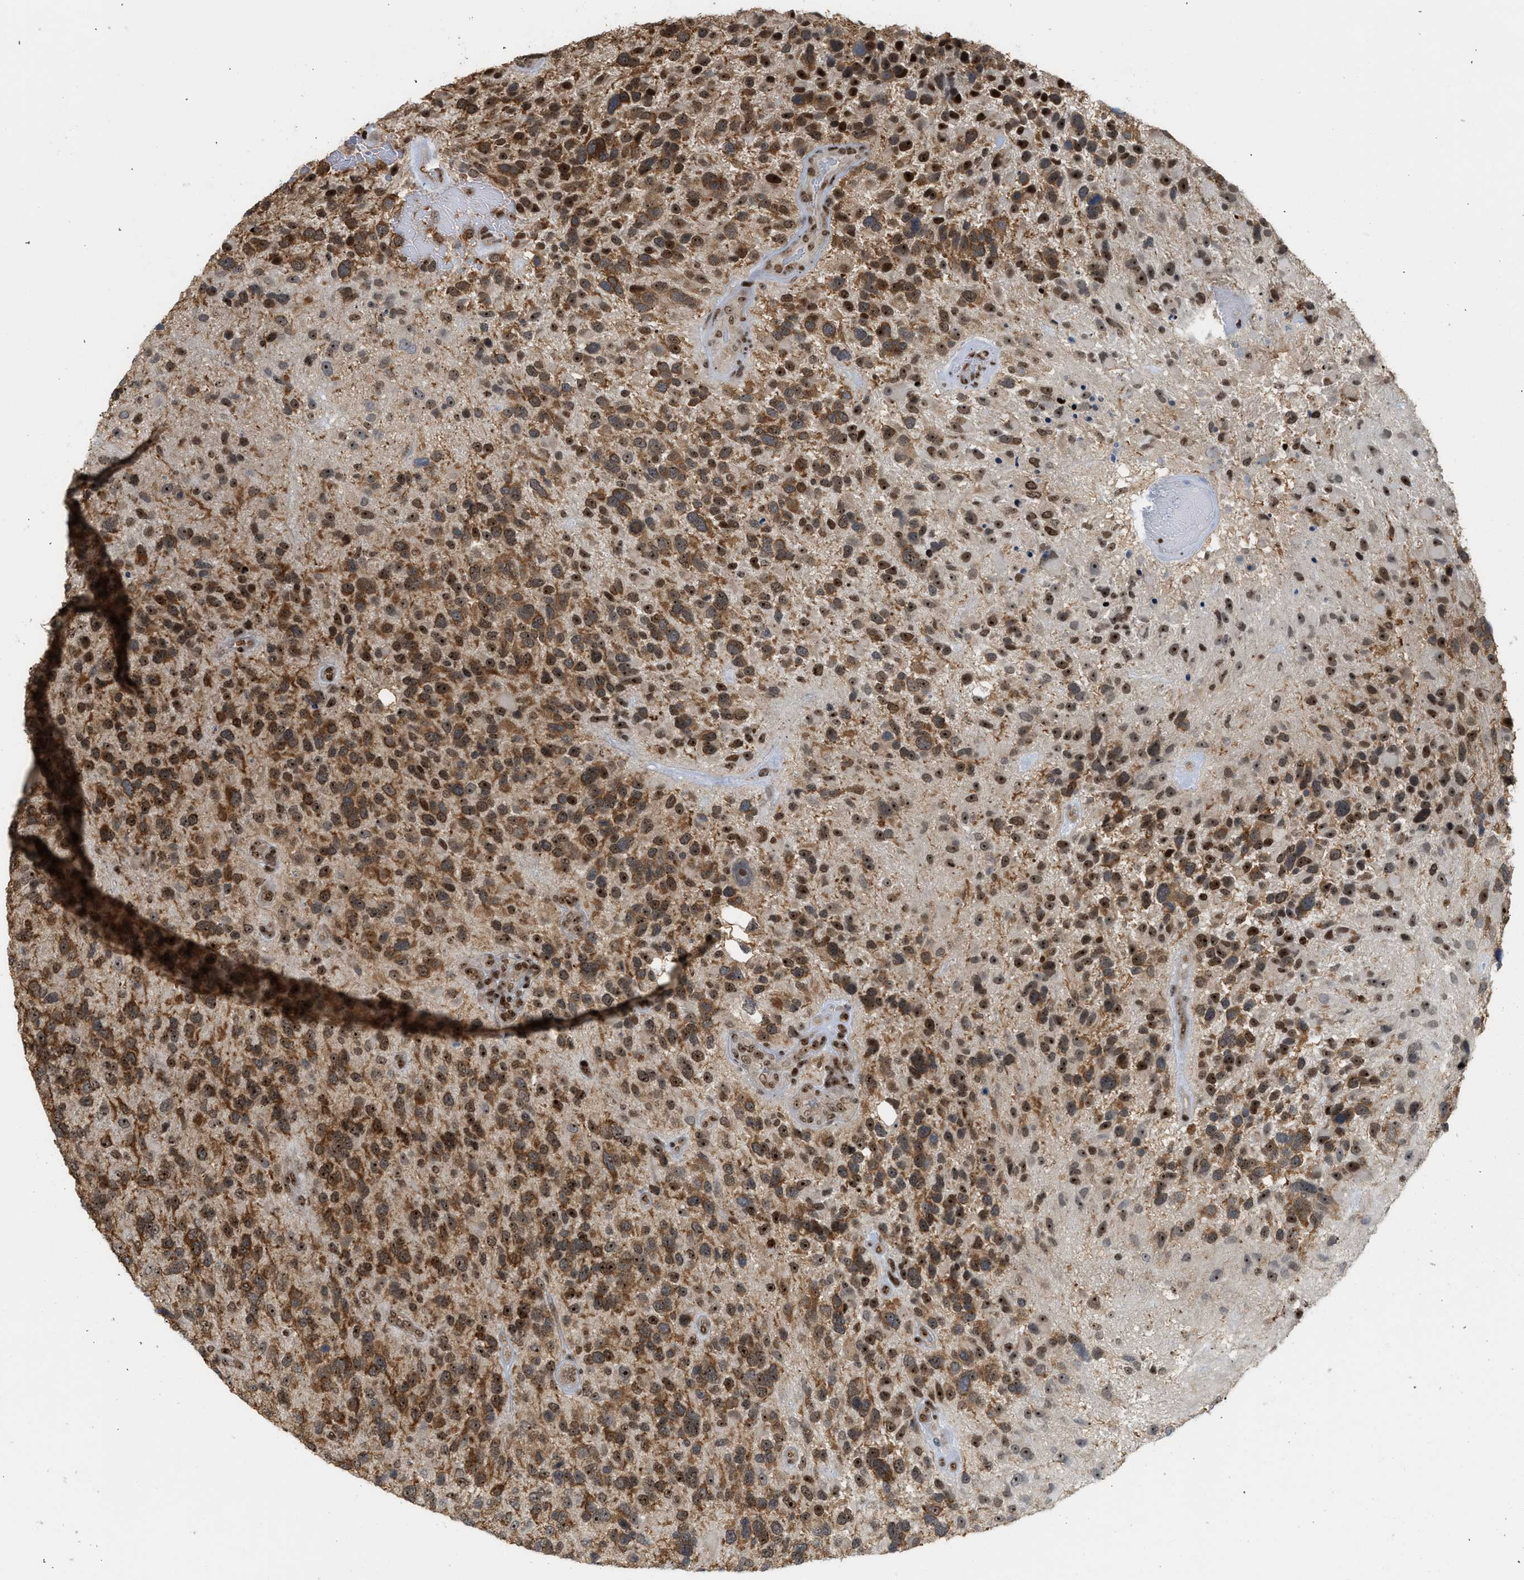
{"staining": {"intensity": "strong", "quantity": ">75%", "location": "nuclear"}, "tissue": "glioma", "cell_type": "Tumor cells", "image_type": "cancer", "snomed": [{"axis": "morphology", "description": "Glioma, malignant, High grade"}, {"axis": "topography", "description": "Brain"}], "caption": "Immunohistochemistry photomicrograph of malignant glioma (high-grade) stained for a protein (brown), which exhibits high levels of strong nuclear staining in about >75% of tumor cells.", "gene": "ZNF22", "patient": {"sex": "female", "age": 58}}